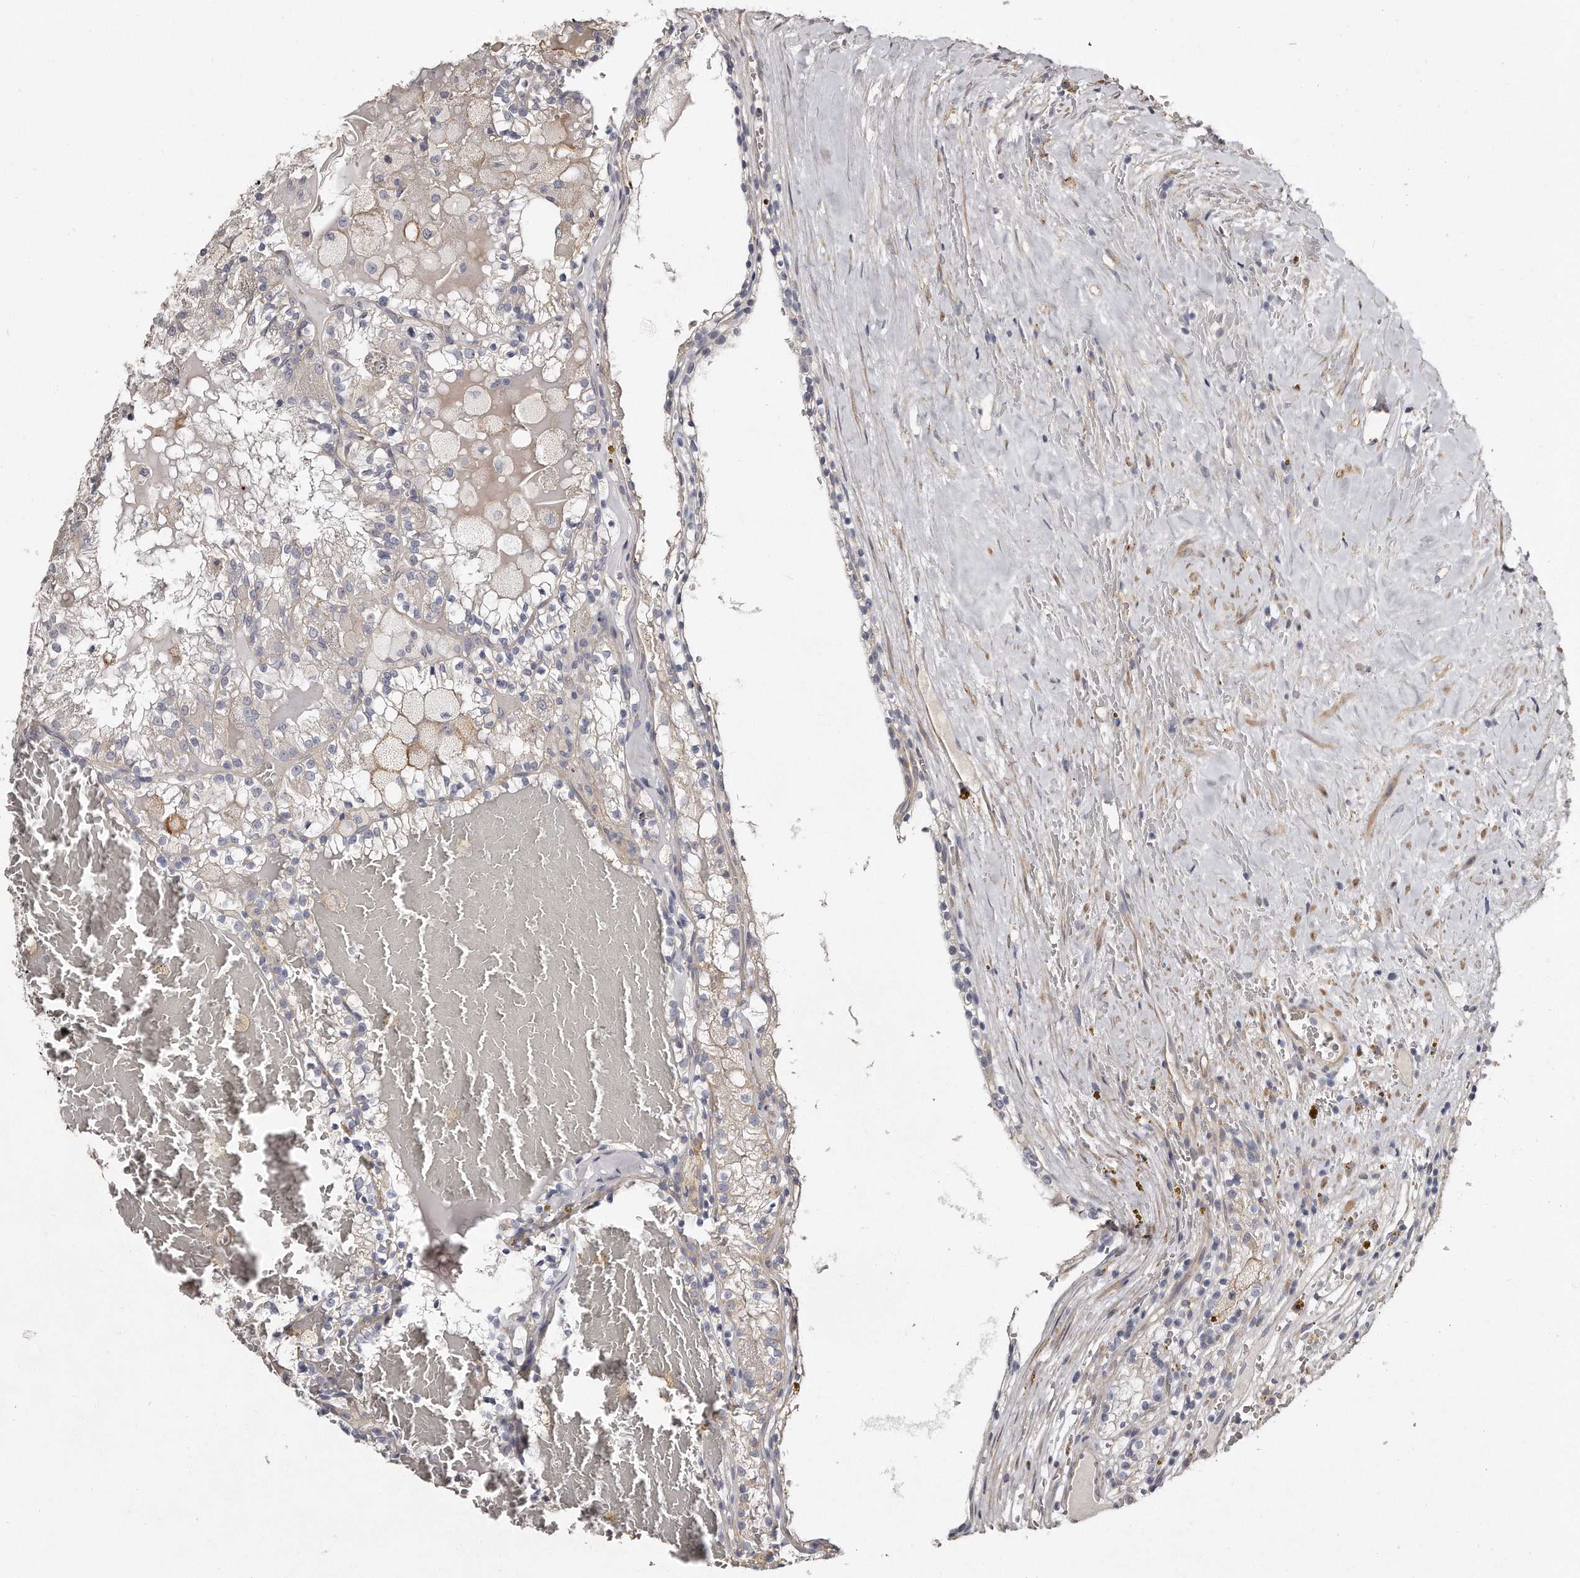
{"staining": {"intensity": "negative", "quantity": "none", "location": "none"}, "tissue": "renal cancer", "cell_type": "Tumor cells", "image_type": "cancer", "snomed": [{"axis": "morphology", "description": "Adenocarcinoma, NOS"}, {"axis": "topography", "description": "Kidney"}], "caption": "A photomicrograph of renal adenocarcinoma stained for a protein demonstrates no brown staining in tumor cells.", "gene": "LMOD1", "patient": {"sex": "female", "age": 56}}